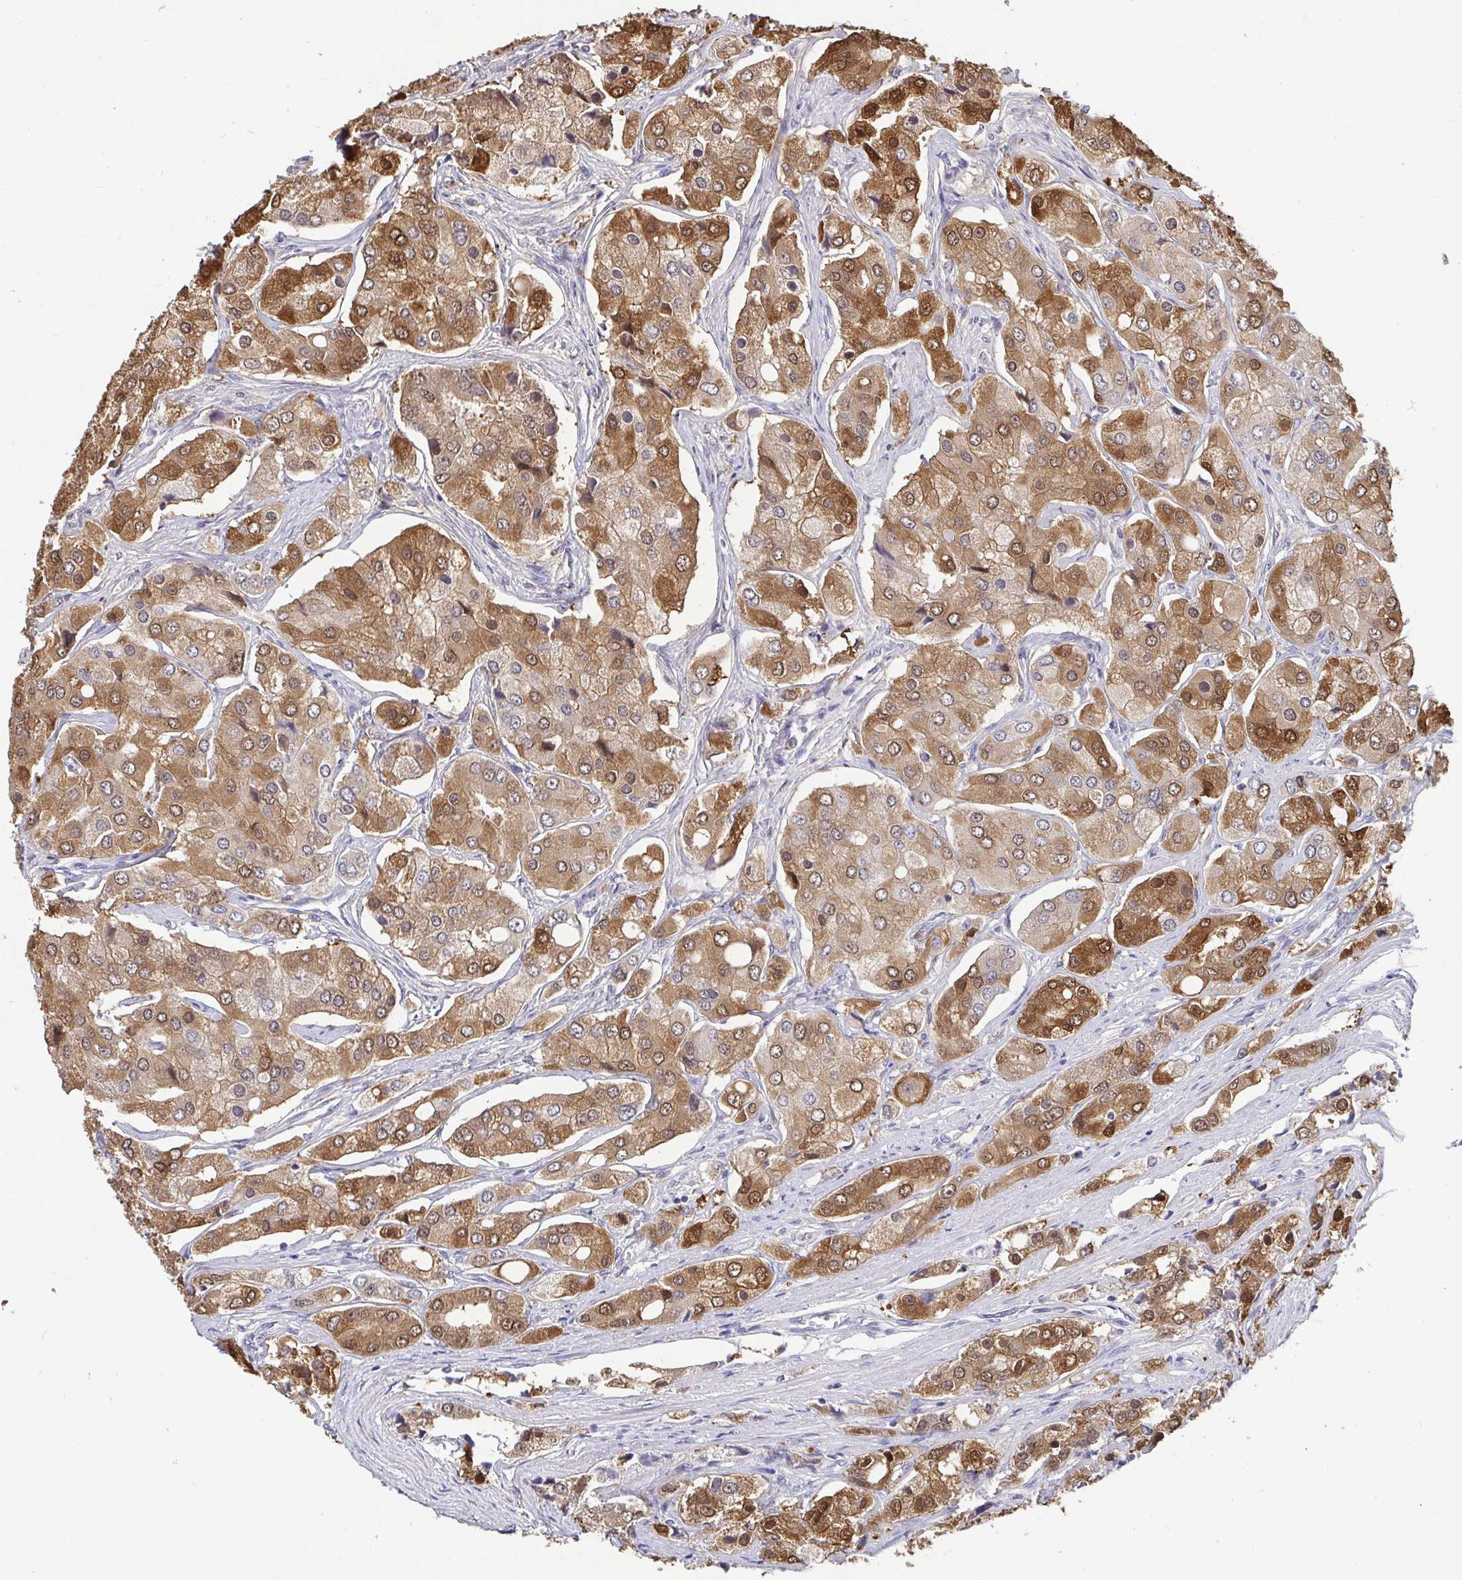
{"staining": {"intensity": "strong", "quantity": "25%-75%", "location": "cytoplasmic/membranous"}, "tissue": "prostate cancer", "cell_type": "Tumor cells", "image_type": "cancer", "snomed": [{"axis": "morphology", "description": "Adenocarcinoma, Low grade"}, {"axis": "topography", "description": "Prostate"}], "caption": "Protein analysis of prostate cancer (low-grade adenocarcinoma) tissue exhibits strong cytoplasmic/membranous staining in about 25%-75% of tumor cells.", "gene": "IDH1", "patient": {"sex": "male", "age": 69}}